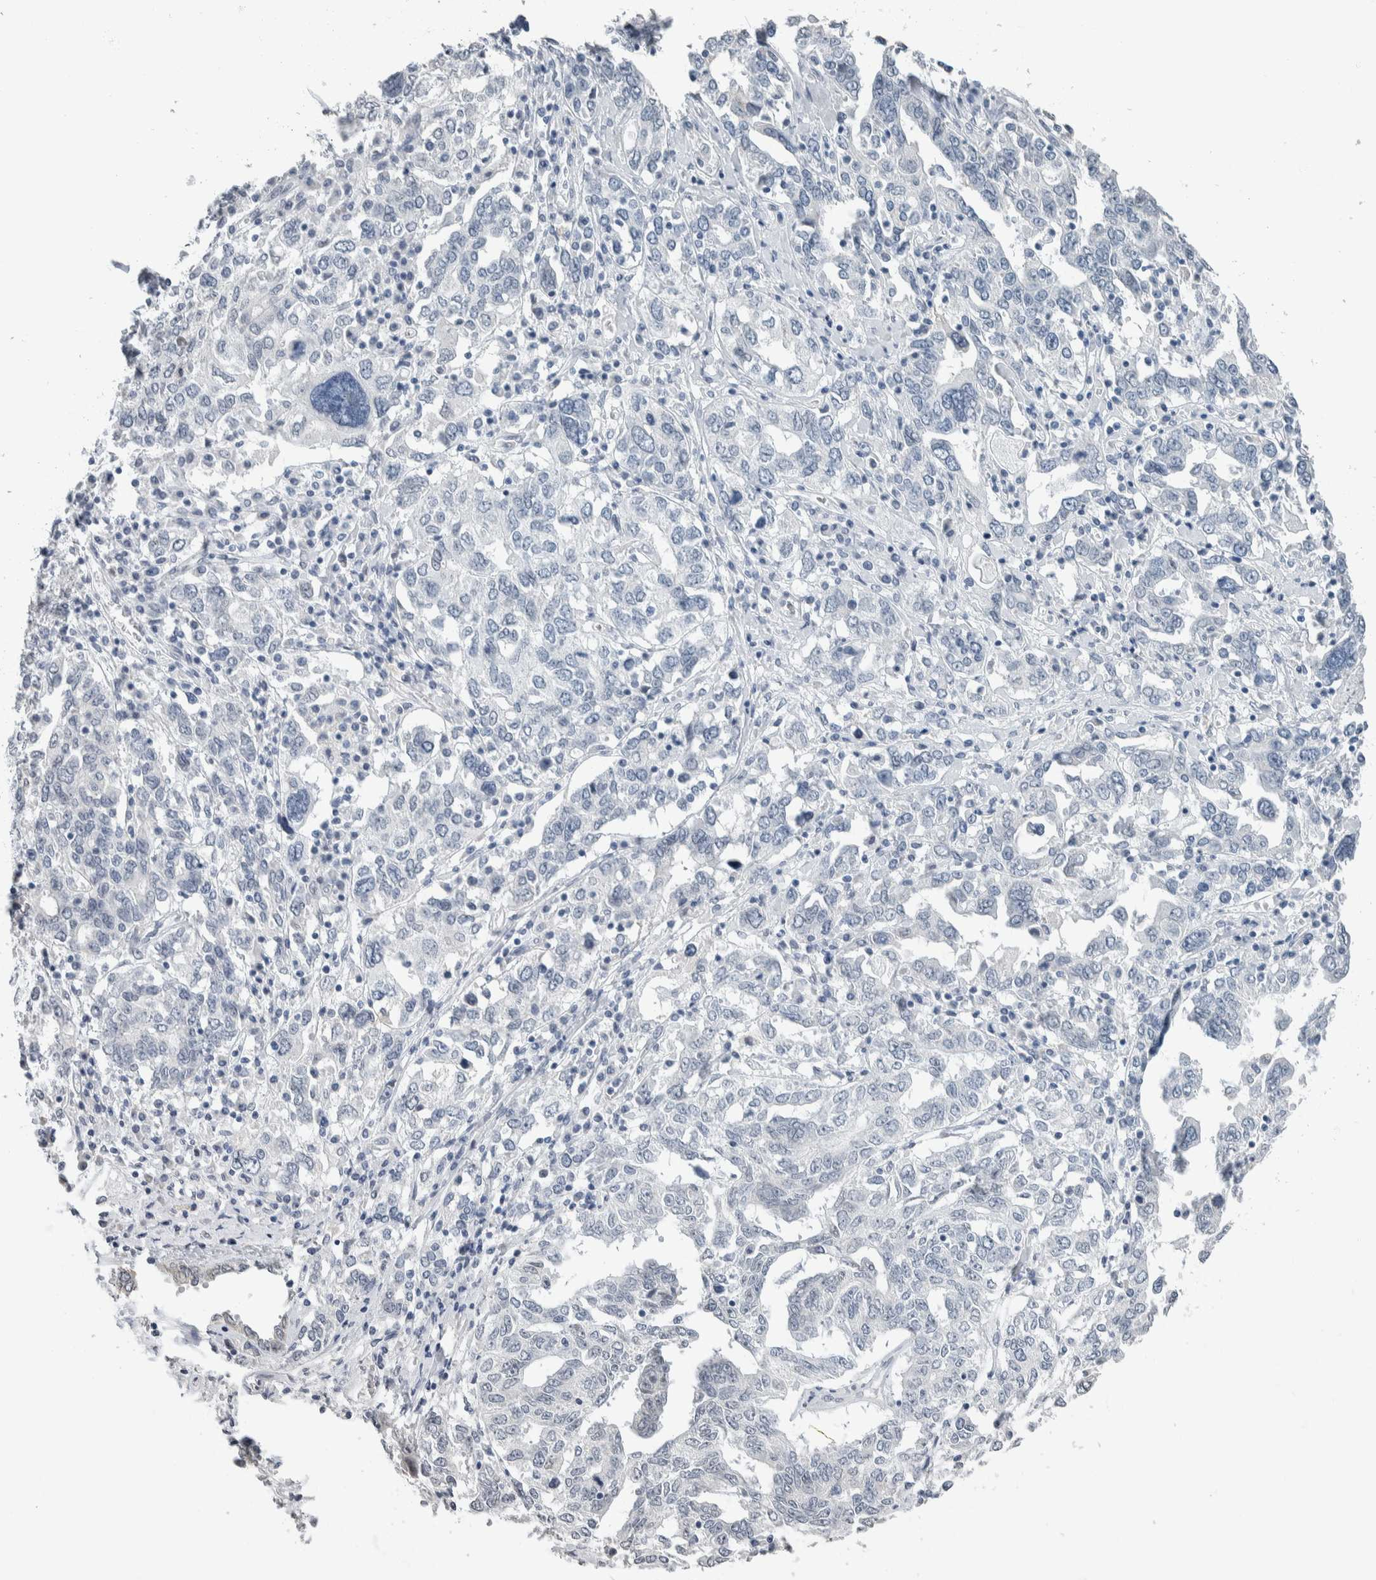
{"staining": {"intensity": "negative", "quantity": "none", "location": "none"}, "tissue": "ovarian cancer", "cell_type": "Tumor cells", "image_type": "cancer", "snomed": [{"axis": "morphology", "description": "Carcinoma, endometroid"}, {"axis": "topography", "description": "Ovary"}], "caption": "Immunohistochemical staining of ovarian cancer displays no significant staining in tumor cells.", "gene": "NEFM", "patient": {"sex": "female", "age": 62}}